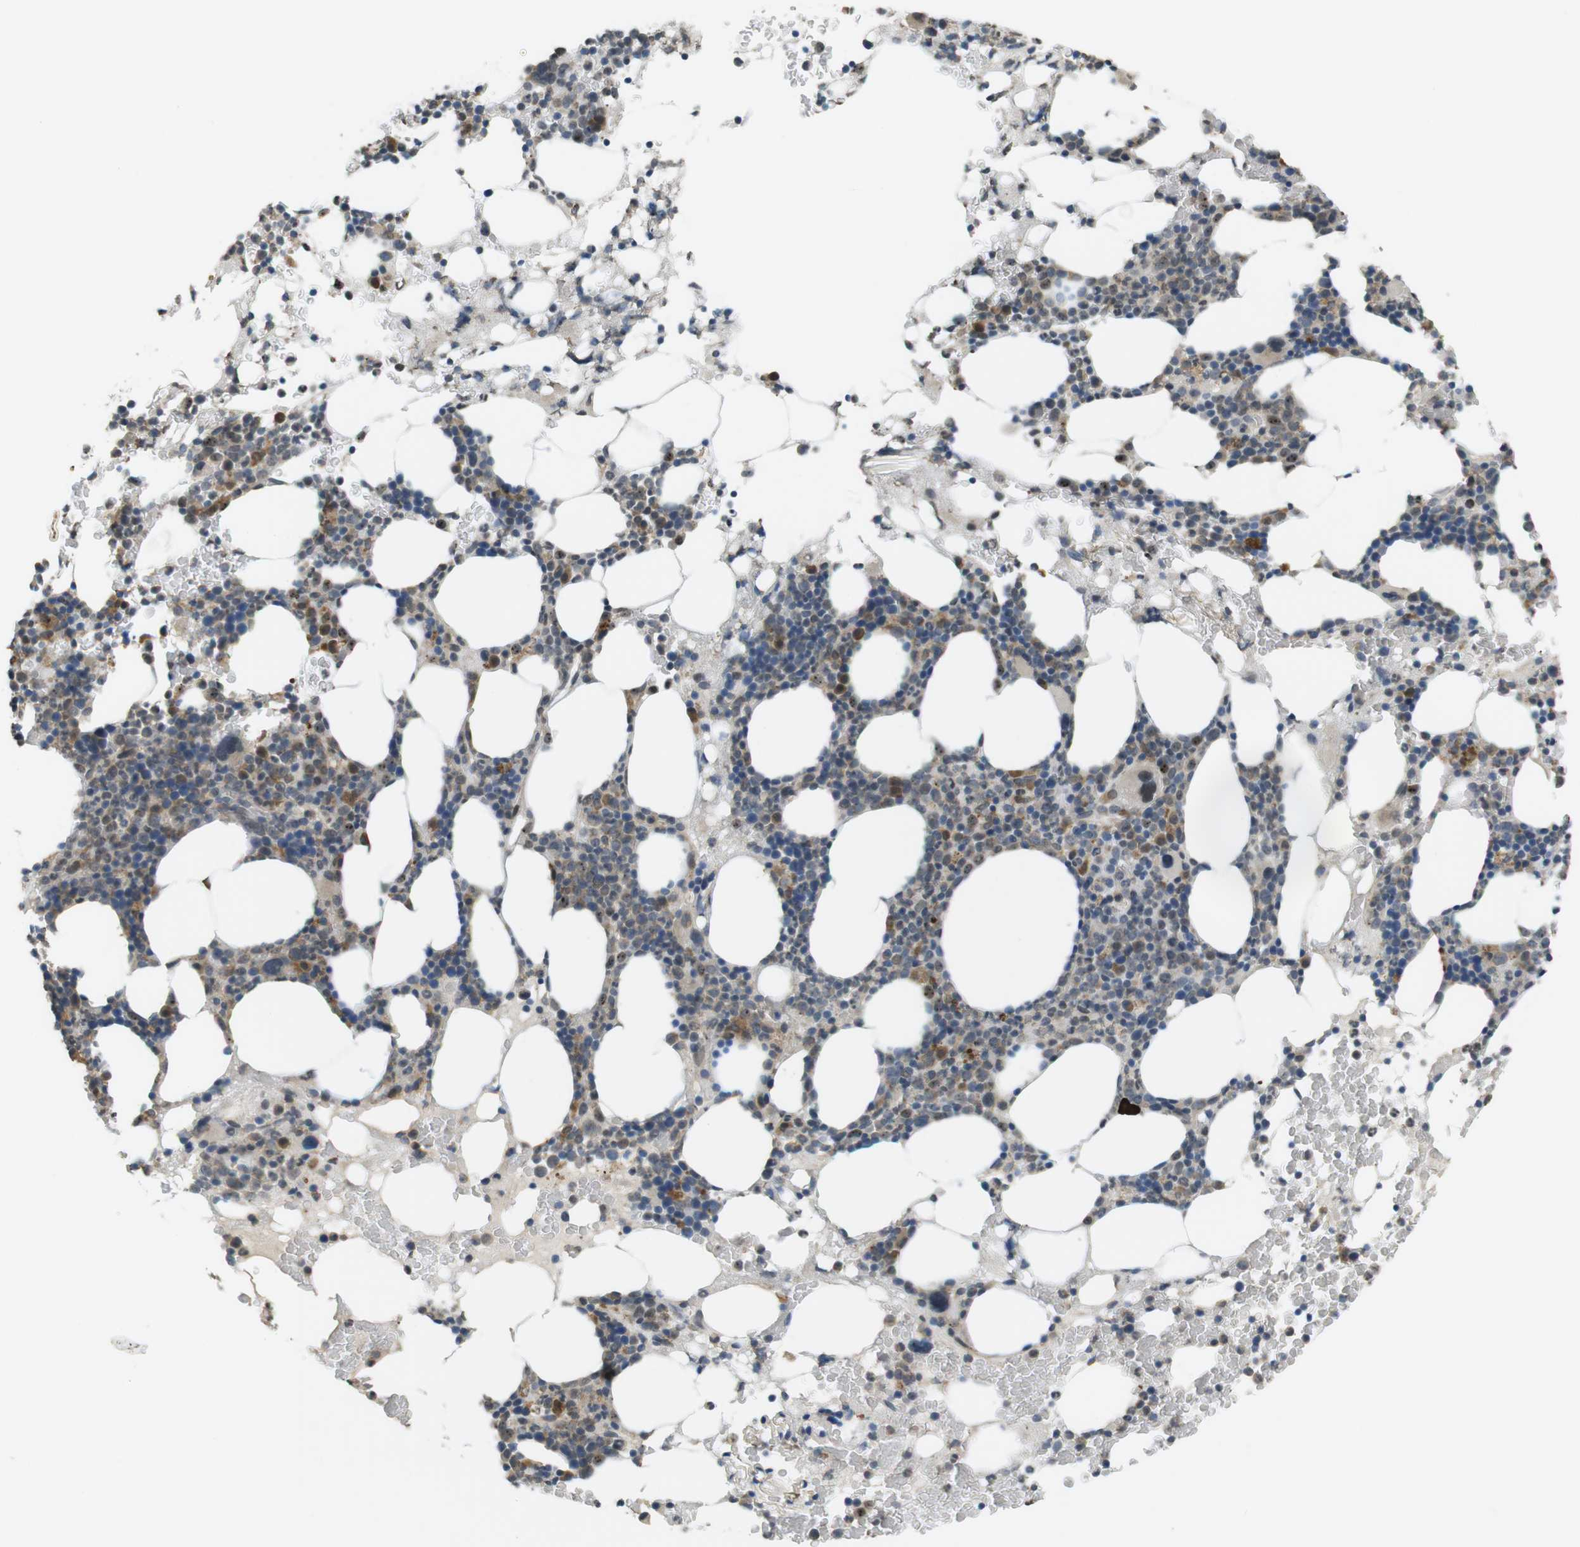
{"staining": {"intensity": "moderate", "quantity": "<25%", "location": "cytoplasmic/membranous,nuclear"}, "tissue": "bone marrow", "cell_type": "Hematopoietic cells", "image_type": "normal", "snomed": [{"axis": "morphology", "description": "Normal tissue, NOS"}, {"axis": "morphology", "description": "Inflammation, NOS"}, {"axis": "topography", "description": "Bone marrow"}], "caption": "Protein analysis of unremarkable bone marrow demonstrates moderate cytoplasmic/membranous,nuclear staining in approximately <25% of hematopoietic cells.", "gene": "FZD10", "patient": {"sex": "female", "age": 84}}